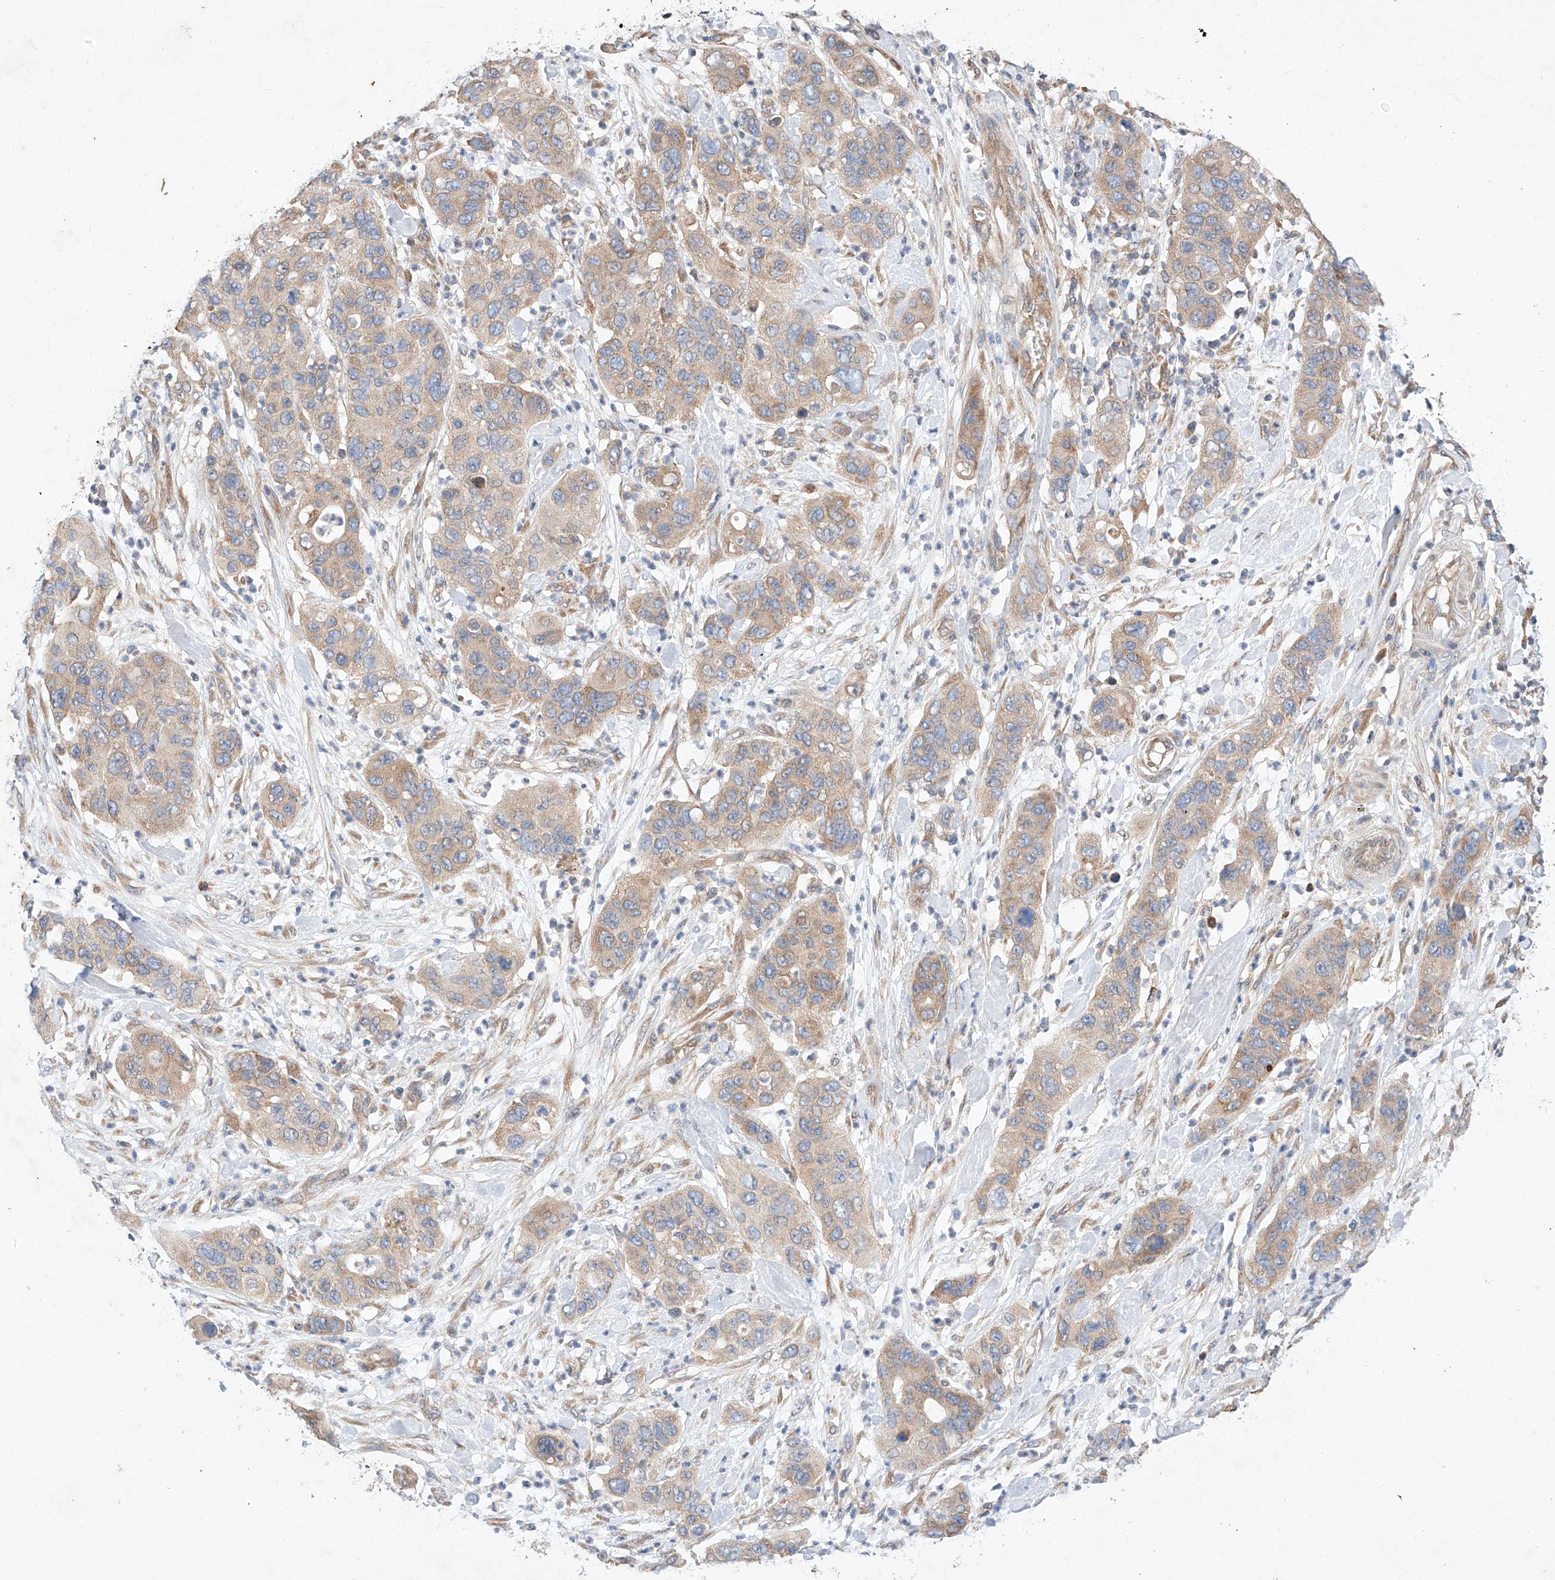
{"staining": {"intensity": "moderate", "quantity": ">75%", "location": "cytoplasmic/membranous"}, "tissue": "pancreatic cancer", "cell_type": "Tumor cells", "image_type": "cancer", "snomed": [{"axis": "morphology", "description": "Adenocarcinoma, NOS"}, {"axis": "topography", "description": "Pancreas"}], "caption": "Adenocarcinoma (pancreatic) tissue demonstrates moderate cytoplasmic/membranous staining in about >75% of tumor cells, visualized by immunohistochemistry.", "gene": "C6orf118", "patient": {"sex": "female", "age": 71}}